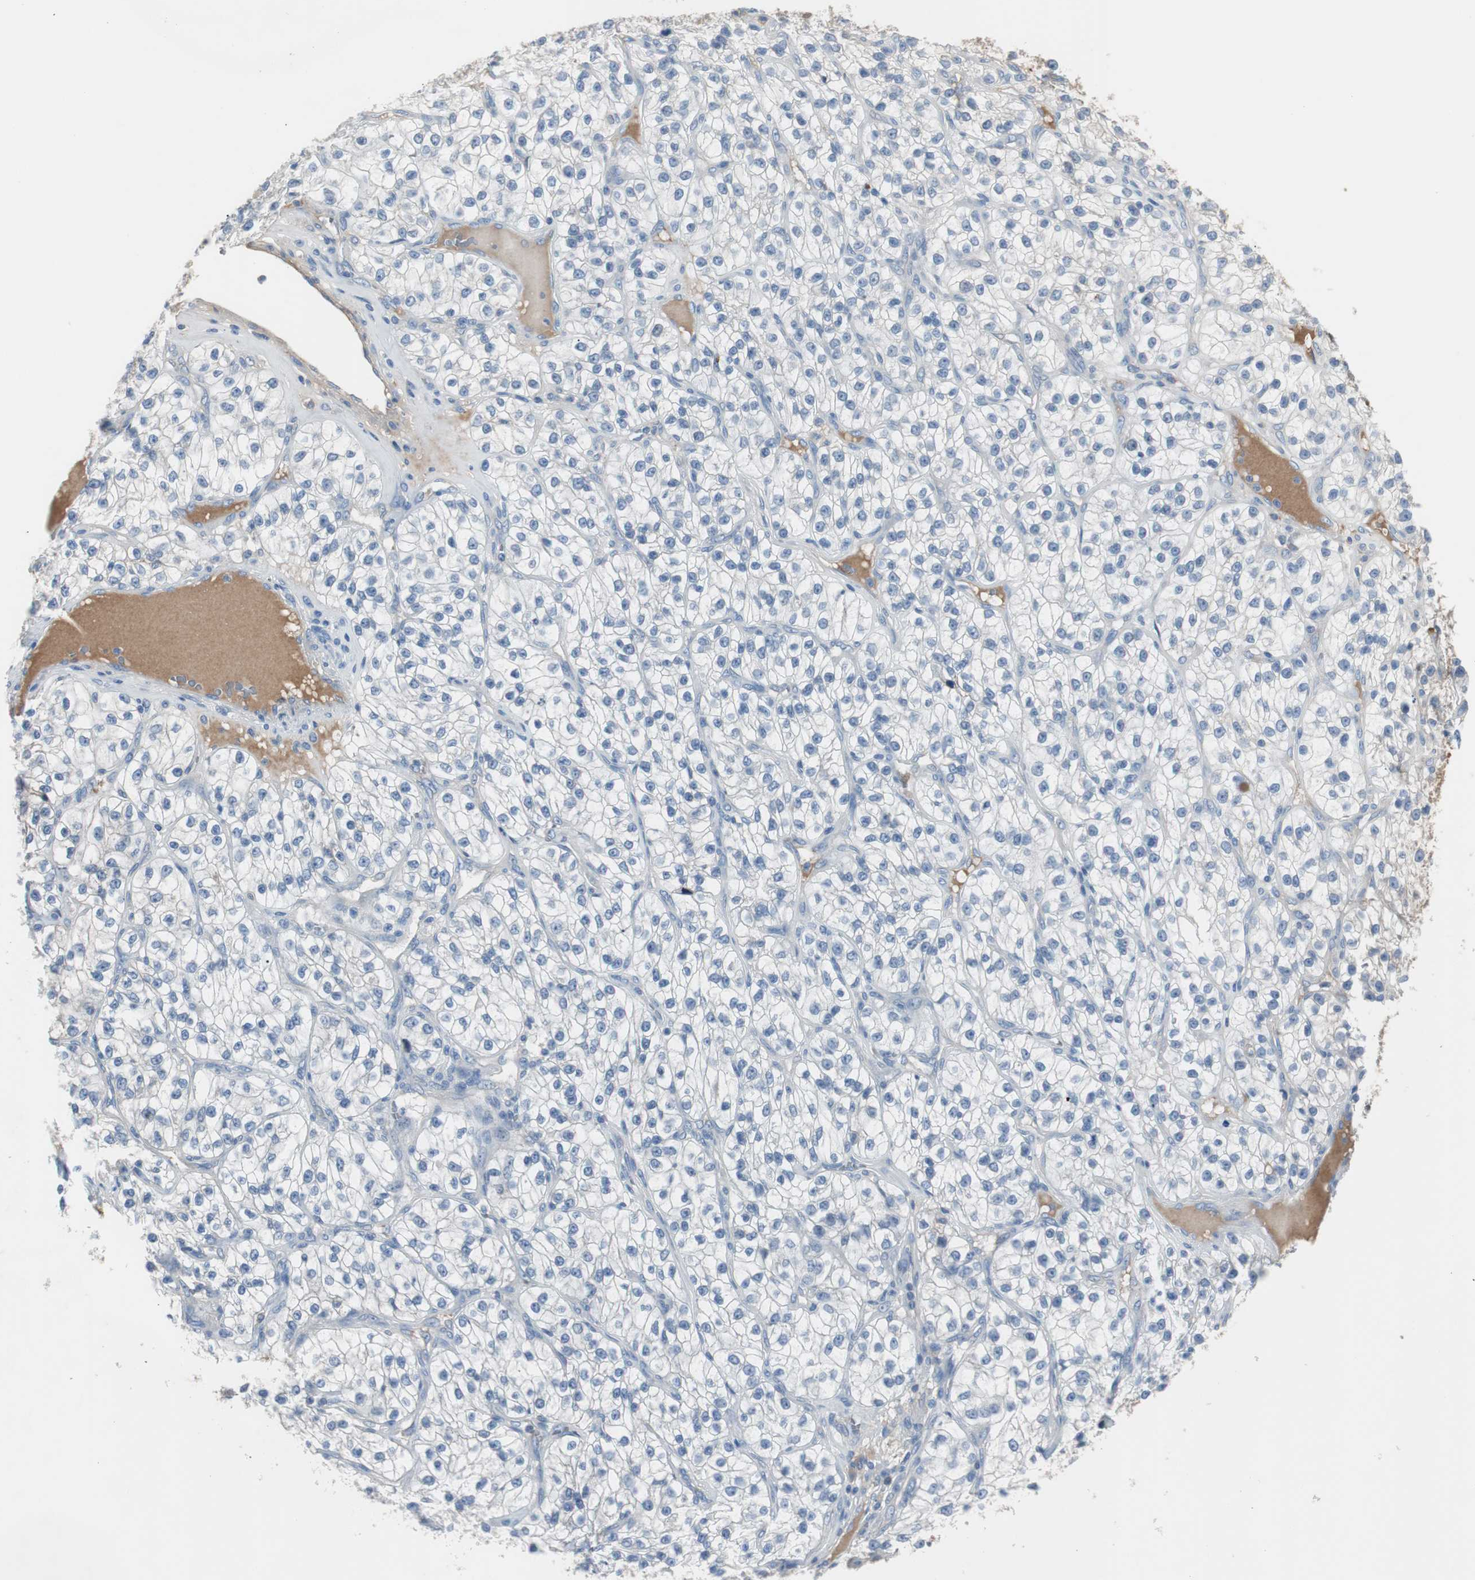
{"staining": {"intensity": "negative", "quantity": "none", "location": "none"}, "tissue": "renal cancer", "cell_type": "Tumor cells", "image_type": "cancer", "snomed": [{"axis": "morphology", "description": "Adenocarcinoma, NOS"}, {"axis": "topography", "description": "Kidney"}], "caption": "The photomicrograph shows no staining of tumor cells in adenocarcinoma (renal).", "gene": "SERPINF1", "patient": {"sex": "female", "age": 57}}